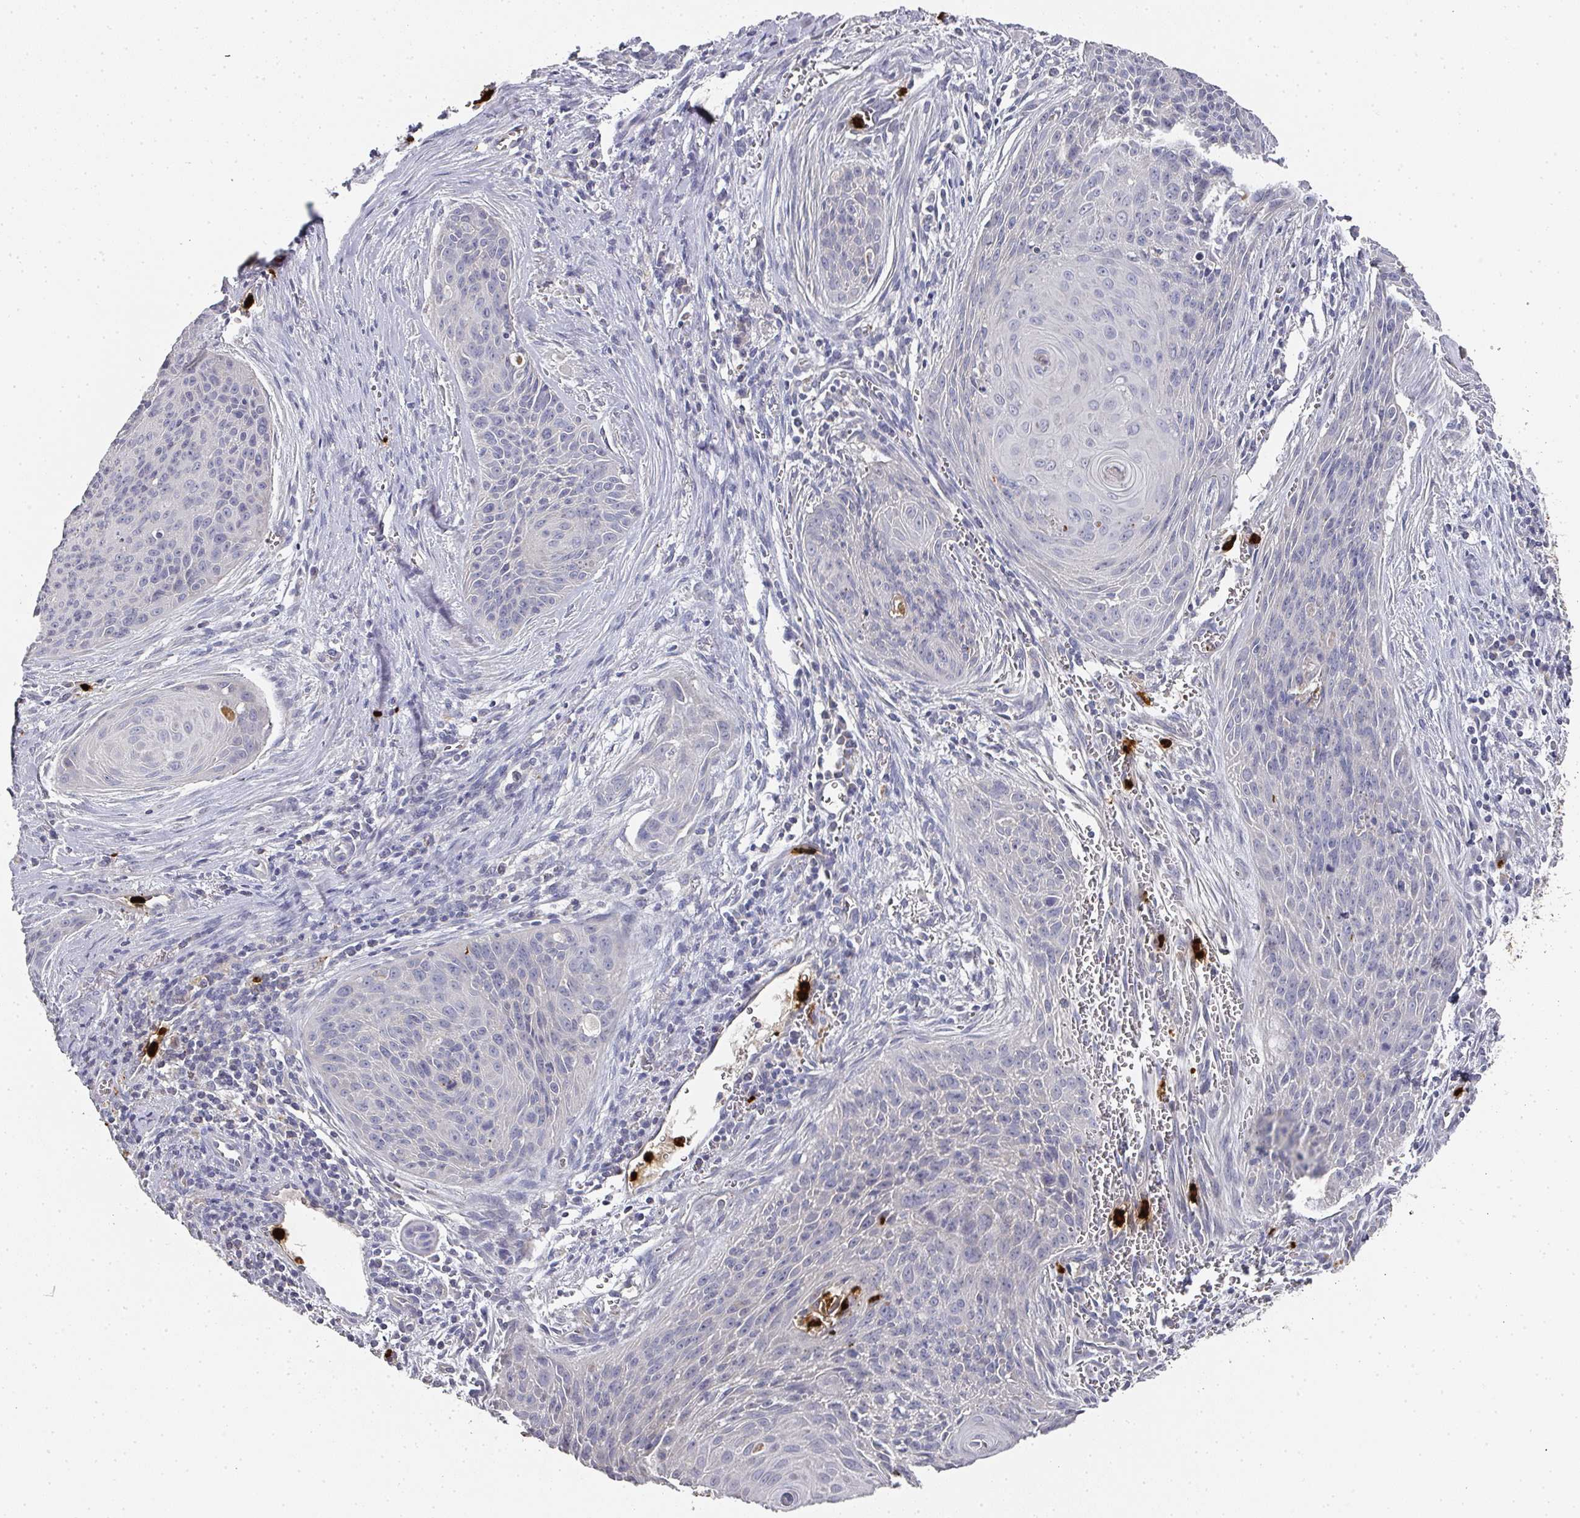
{"staining": {"intensity": "negative", "quantity": "none", "location": "none"}, "tissue": "cervical cancer", "cell_type": "Tumor cells", "image_type": "cancer", "snomed": [{"axis": "morphology", "description": "Squamous cell carcinoma, NOS"}, {"axis": "topography", "description": "Cervix"}], "caption": "A photomicrograph of squamous cell carcinoma (cervical) stained for a protein reveals no brown staining in tumor cells.", "gene": "CAMP", "patient": {"sex": "female", "age": 55}}